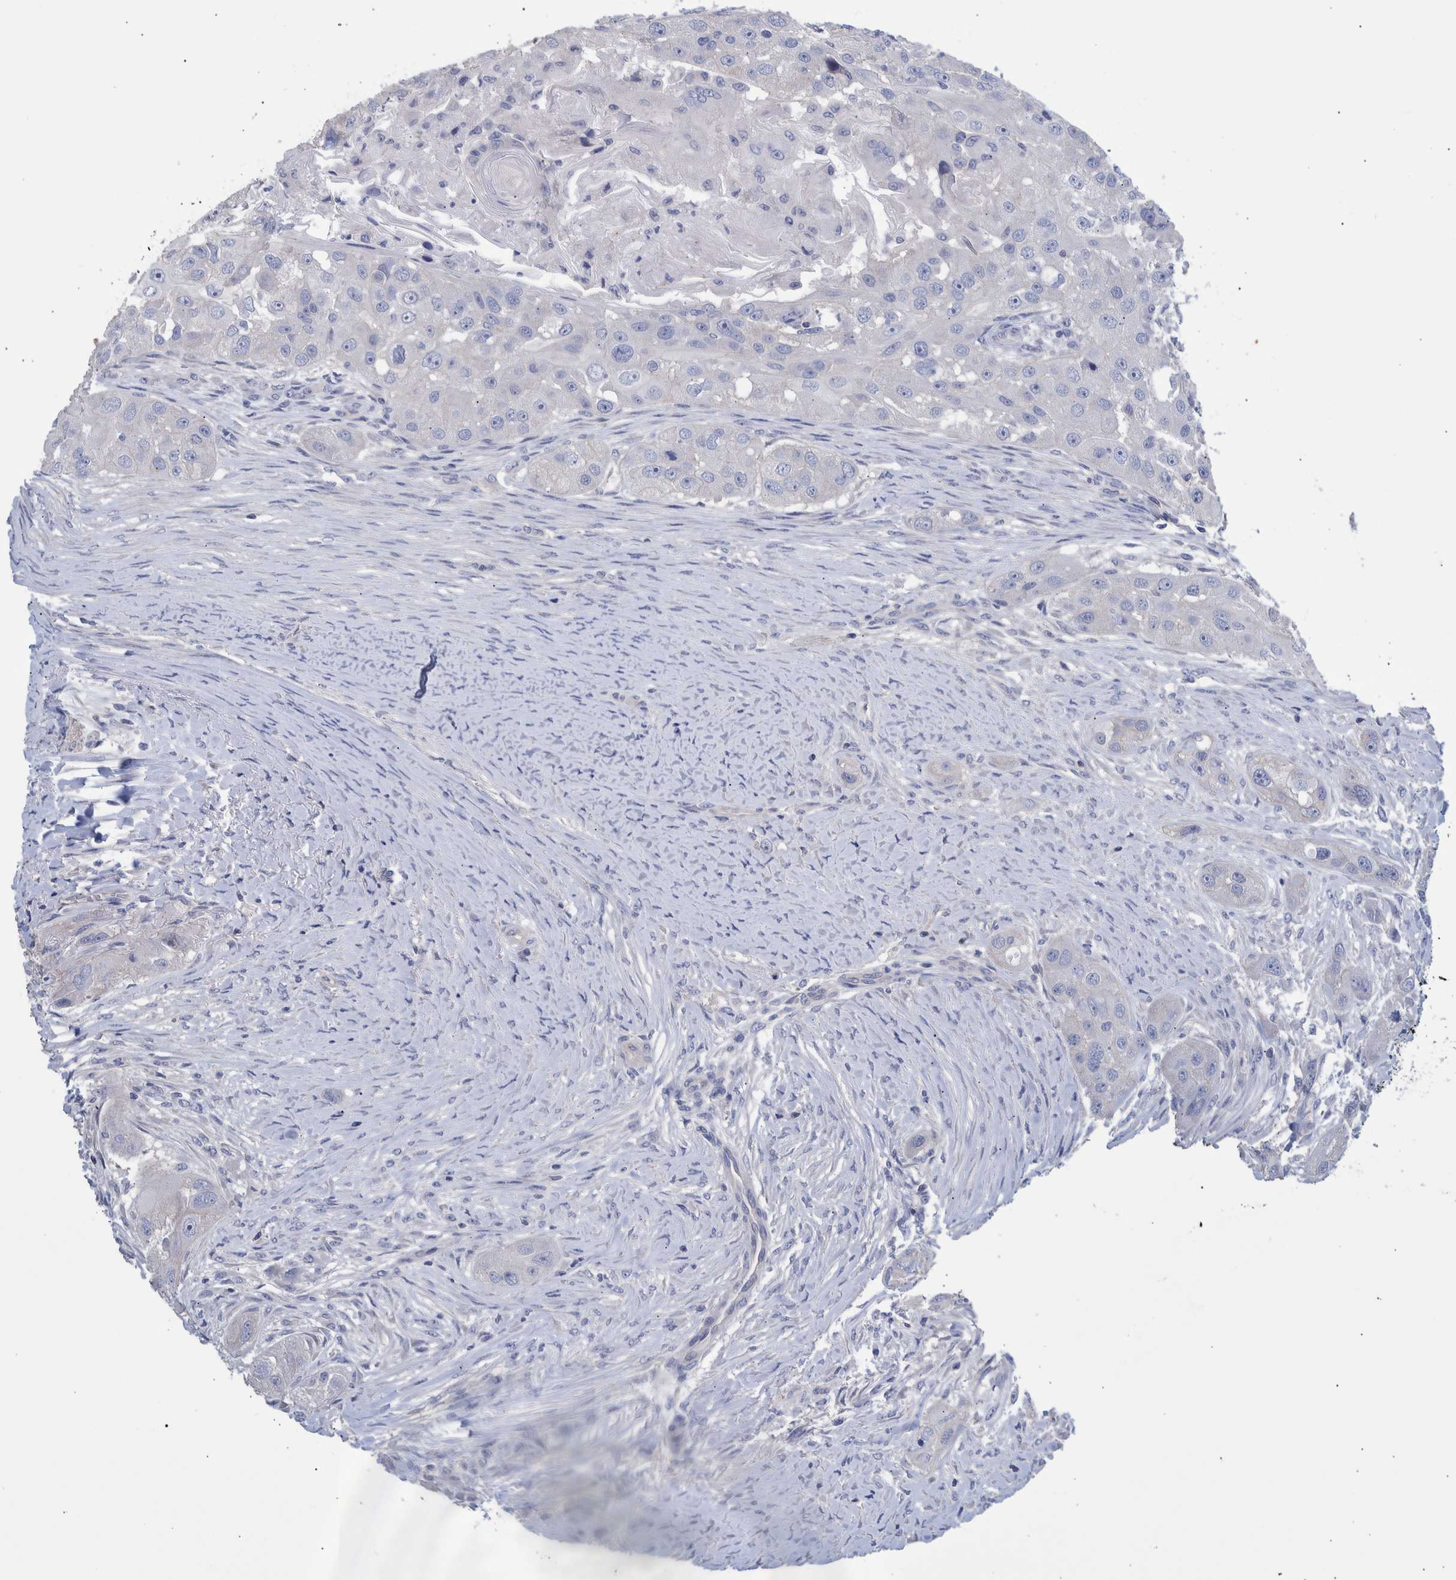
{"staining": {"intensity": "negative", "quantity": "none", "location": "none"}, "tissue": "head and neck cancer", "cell_type": "Tumor cells", "image_type": "cancer", "snomed": [{"axis": "morphology", "description": "Normal tissue, NOS"}, {"axis": "morphology", "description": "Squamous cell carcinoma, NOS"}, {"axis": "topography", "description": "Skeletal muscle"}, {"axis": "topography", "description": "Head-Neck"}], "caption": "Tumor cells show no significant positivity in head and neck squamous cell carcinoma.", "gene": "PPP3CC", "patient": {"sex": "male", "age": 51}}